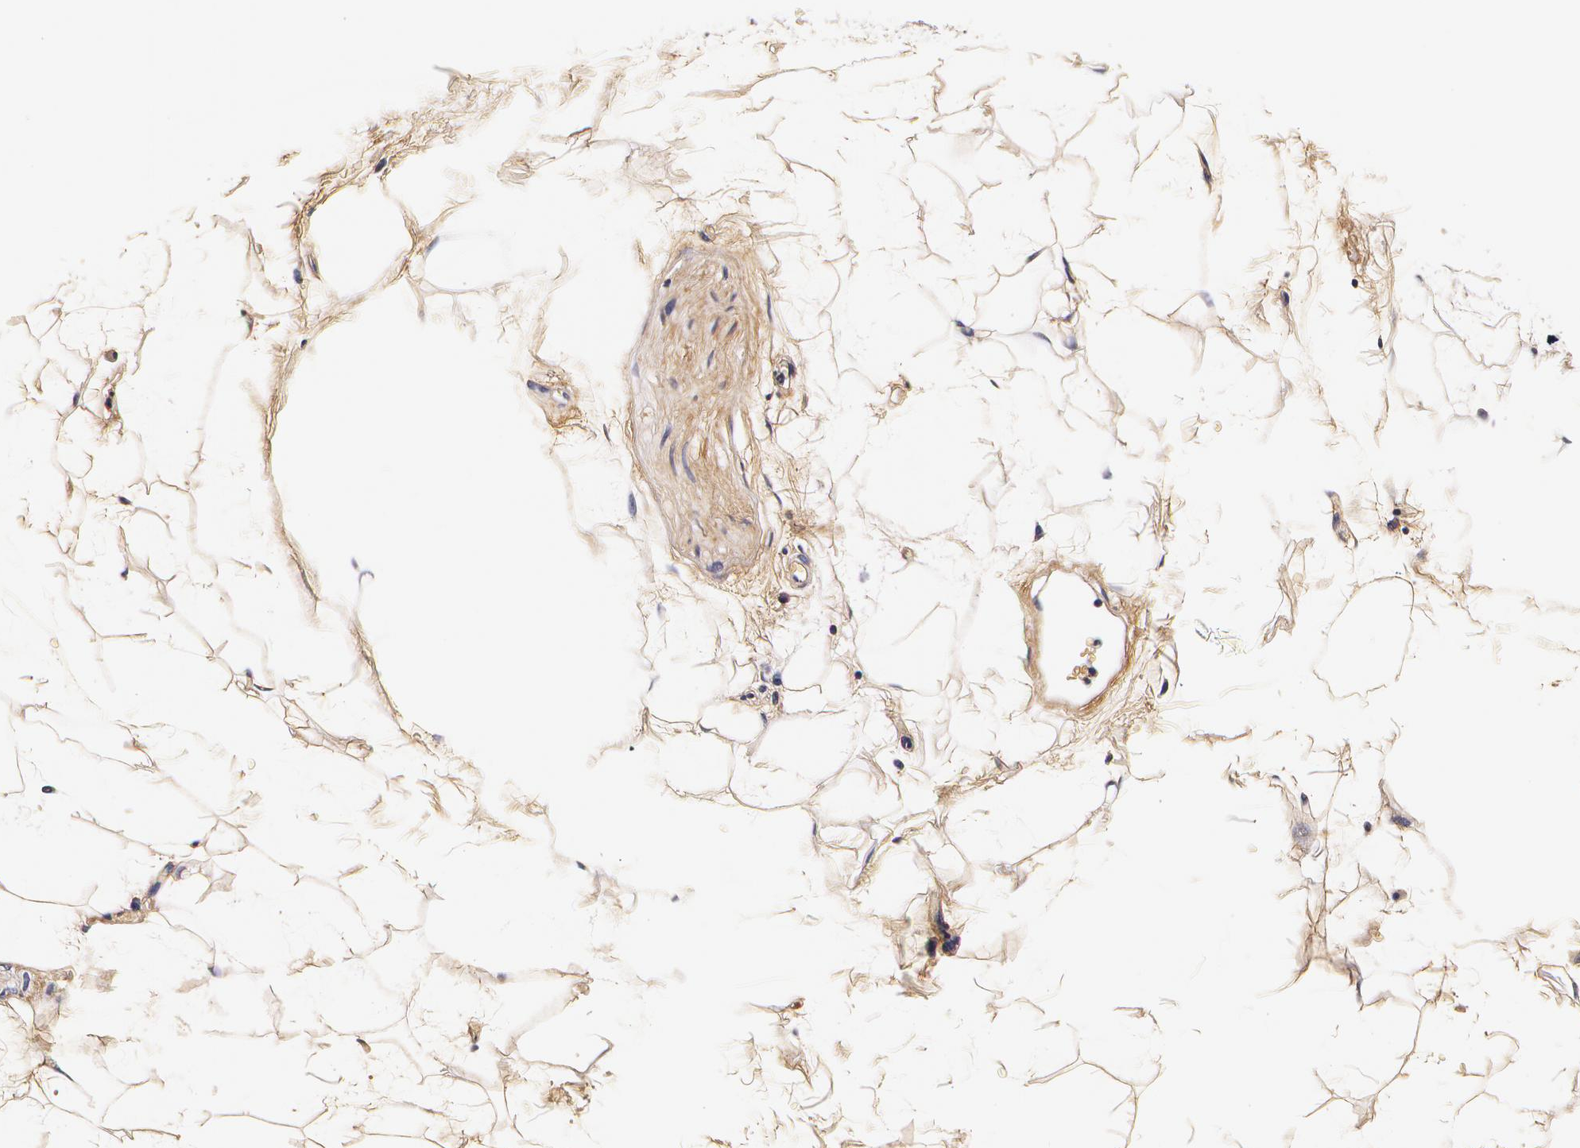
{"staining": {"intensity": "moderate", "quantity": ">75%", "location": "cytoplasmic/membranous"}, "tissue": "adipose tissue", "cell_type": "Adipocytes", "image_type": "normal", "snomed": [{"axis": "morphology", "description": "Normal tissue, NOS"}, {"axis": "topography", "description": "Soft tissue"}], "caption": "Benign adipose tissue was stained to show a protein in brown. There is medium levels of moderate cytoplasmic/membranous staining in about >75% of adipocytes. (IHC, brightfield microscopy, high magnification).", "gene": "TTR", "patient": {"sex": "male", "age": 72}}